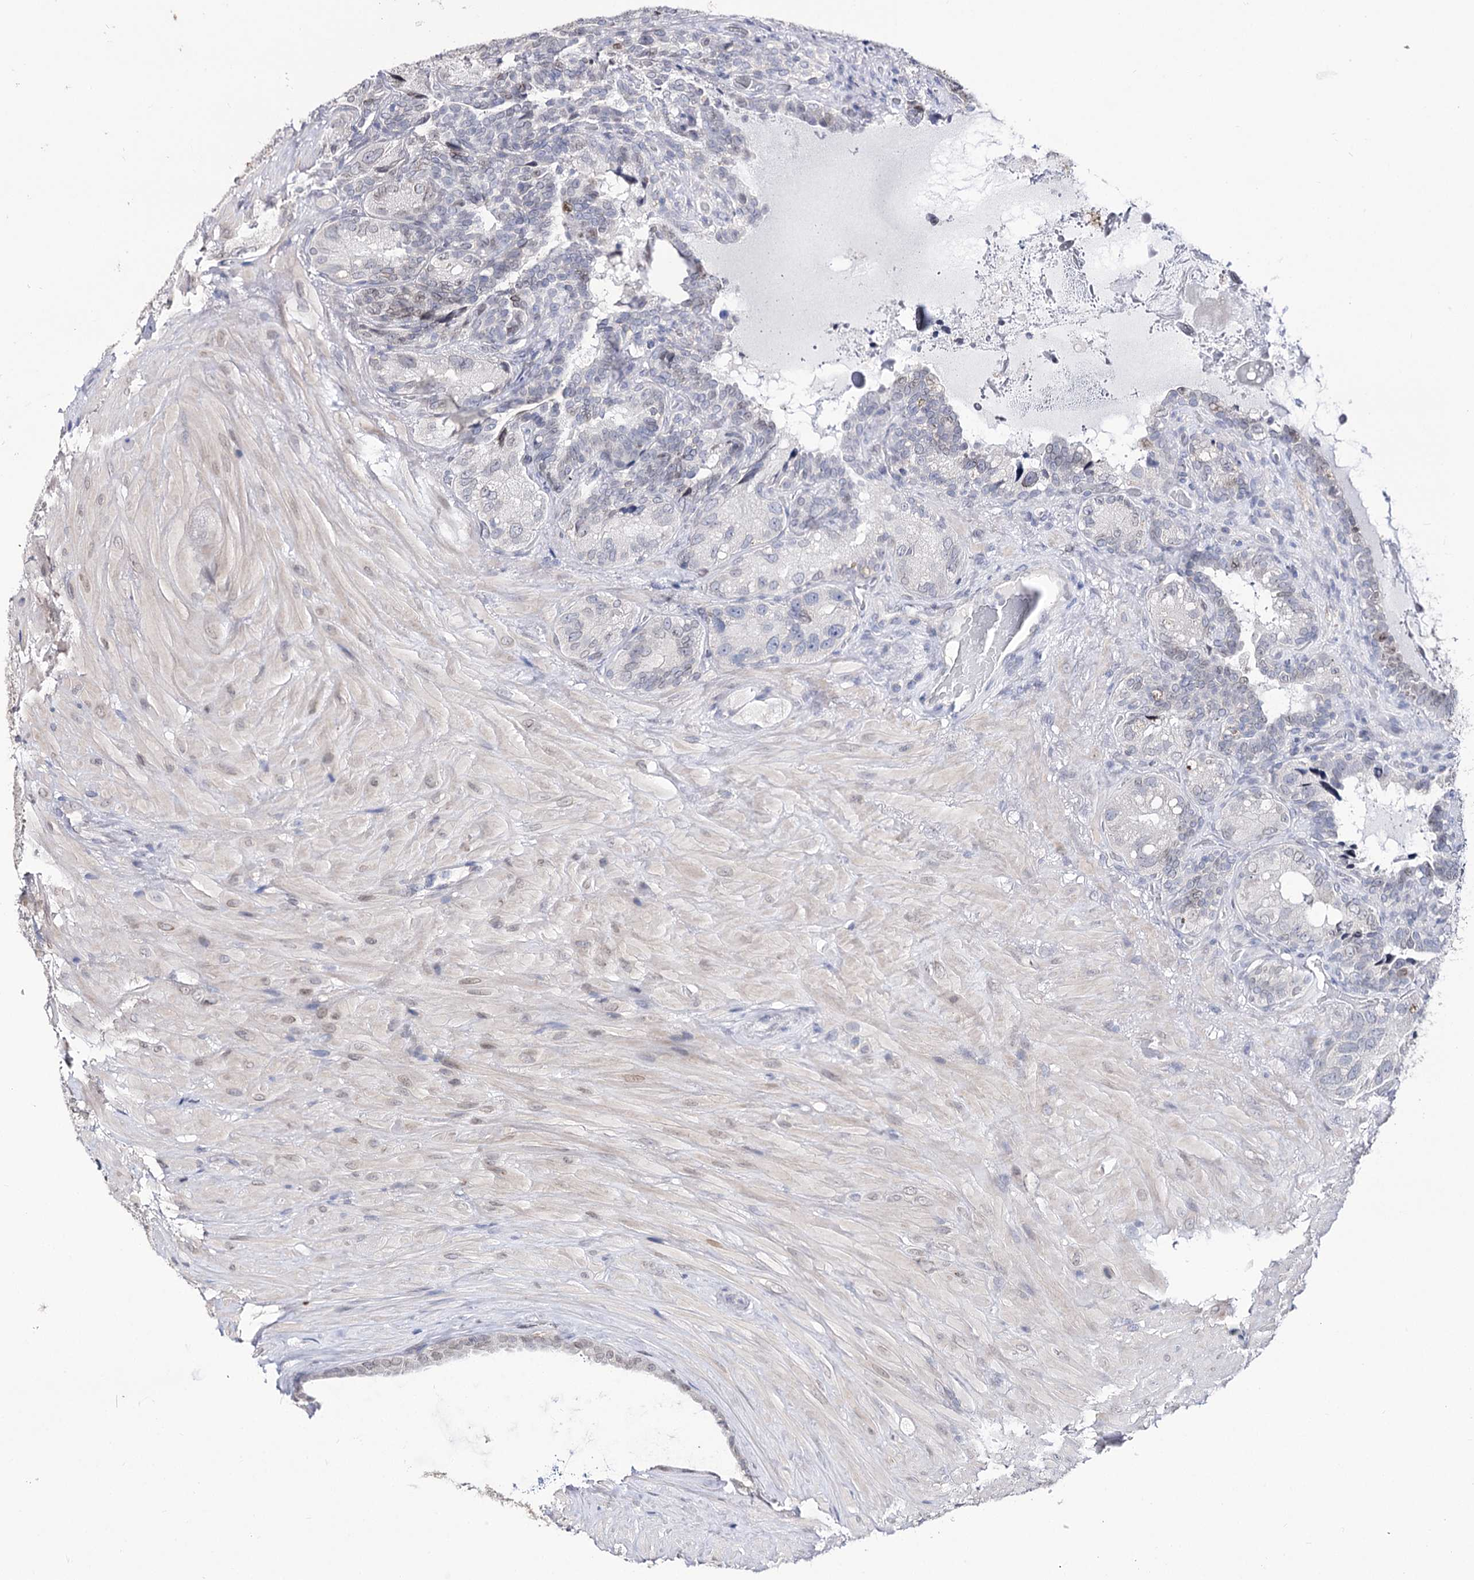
{"staining": {"intensity": "negative", "quantity": "none", "location": "none"}, "tissue": "seminal vesicle", "cell_type": "Glandular cells", "image_type": "normal", "snomed": [{"axis": "morphology", "description": "Normal tissue, NOS"}, {"axis": "topography", "description": "Seminal veicle"}, {"axis": "topography", "description": "Peripheral nerve tissue"}], "caption": "Image shows no protein positivity in glandular cells of unremarkable seminal vesicle.", "gene": "TMEM201", "patient": {"sex": "male", "age": 67}}